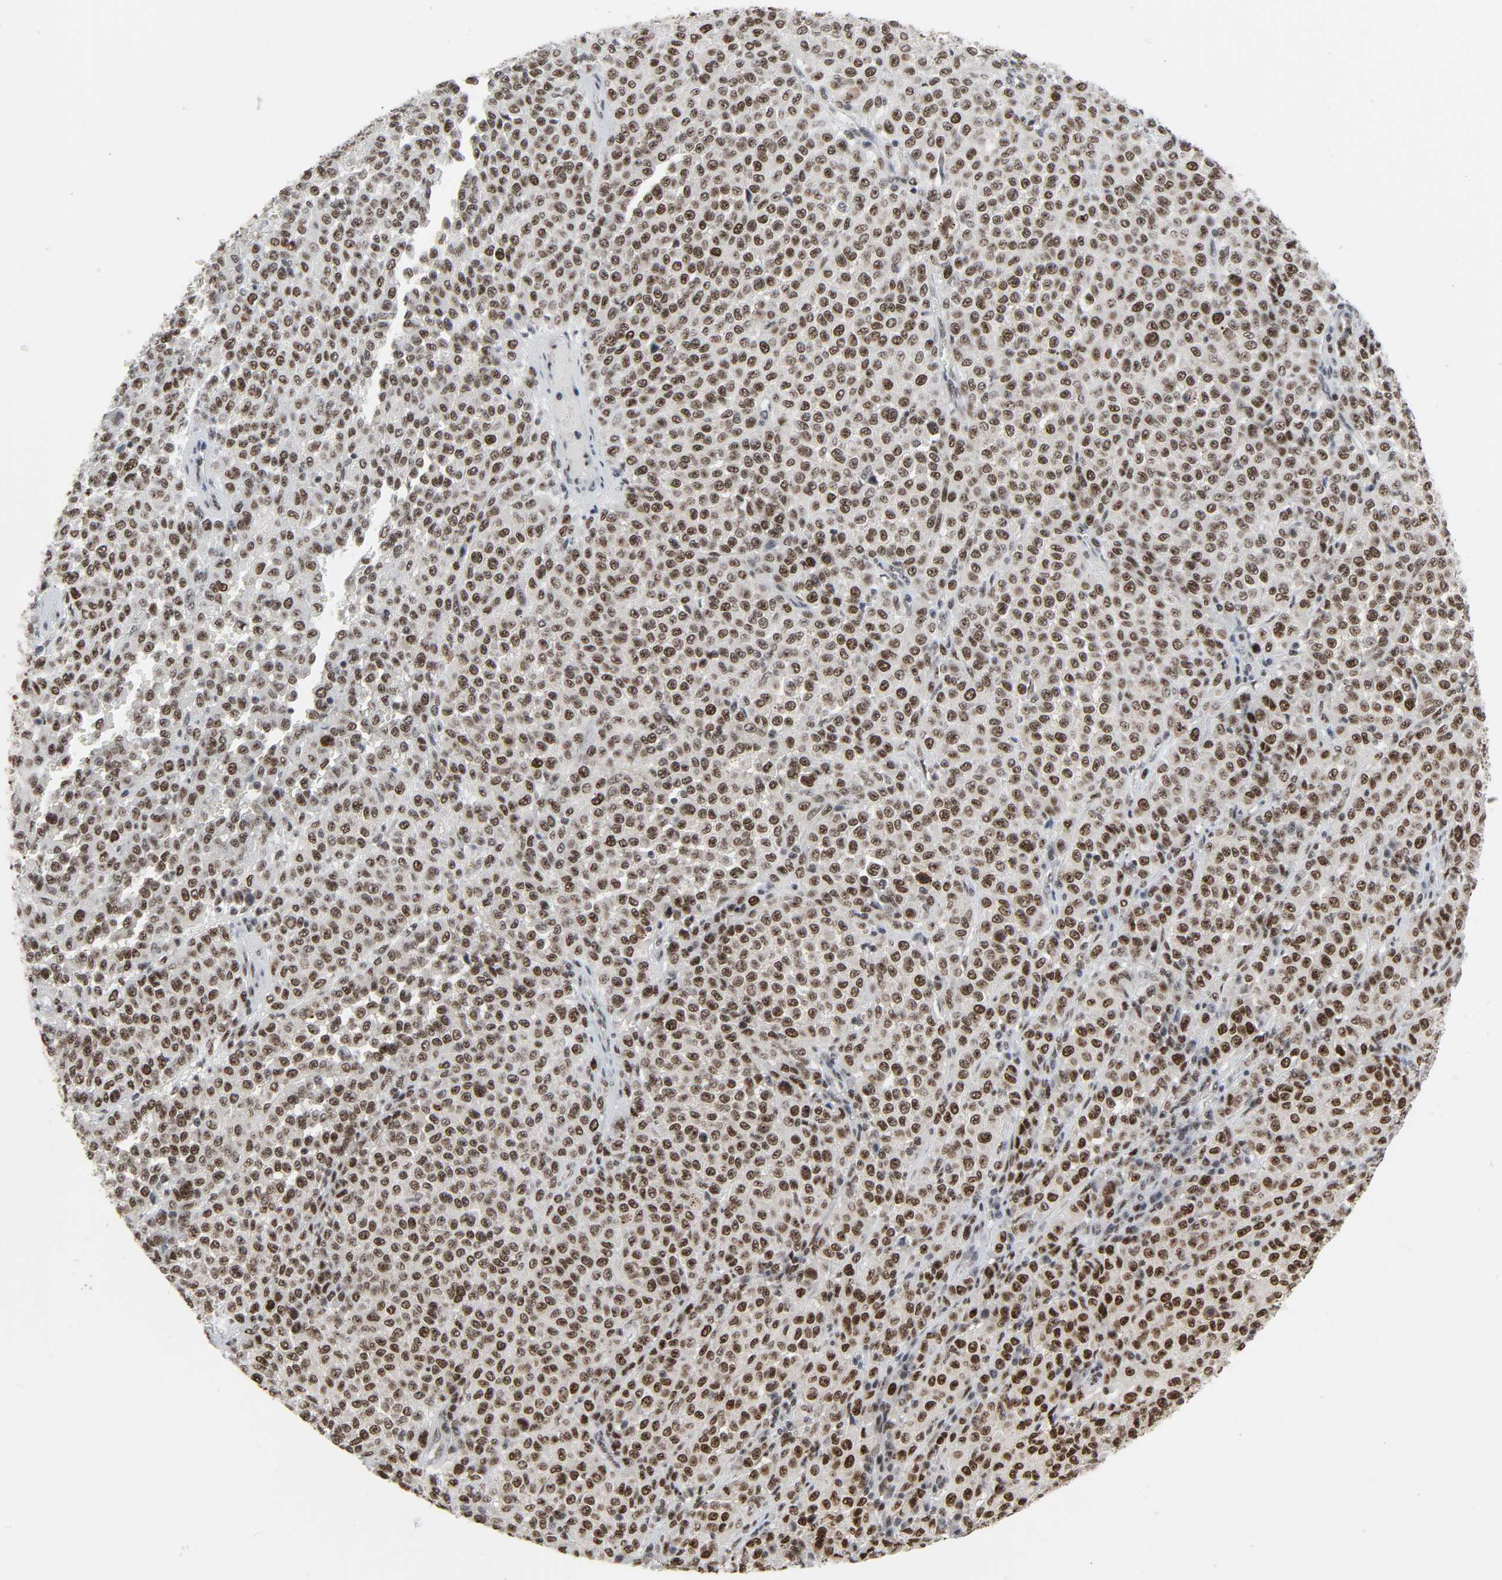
{"staining": {"intensity": "strong", "quantity": ">75%", "location": "nuclear"}, "tissue": "melanoma", "cell_type": "Tumor cells", "image_type": "cancer", "snomed": [{"axis": "morphology", "description": "Malignant melanoma, Metastatic site"}, {"axis": "topography", "description": "Pancreas"}], "caption": "High-magnification brightfield microscopy of melanoma stained with DAB (3,3'-diaminobenzidine) (brown) and counterstained with hematoxylin (blue). tumor cells exhibit strong nuclear positivity is seen in approximately>75% of cells. The protein is stained brown, and the nuclei are stained in blue (DAB IHC with brightfield microscopy, high magnification).", "gene": "CDK7", "patient": {"sex": "female", "age": 30}}